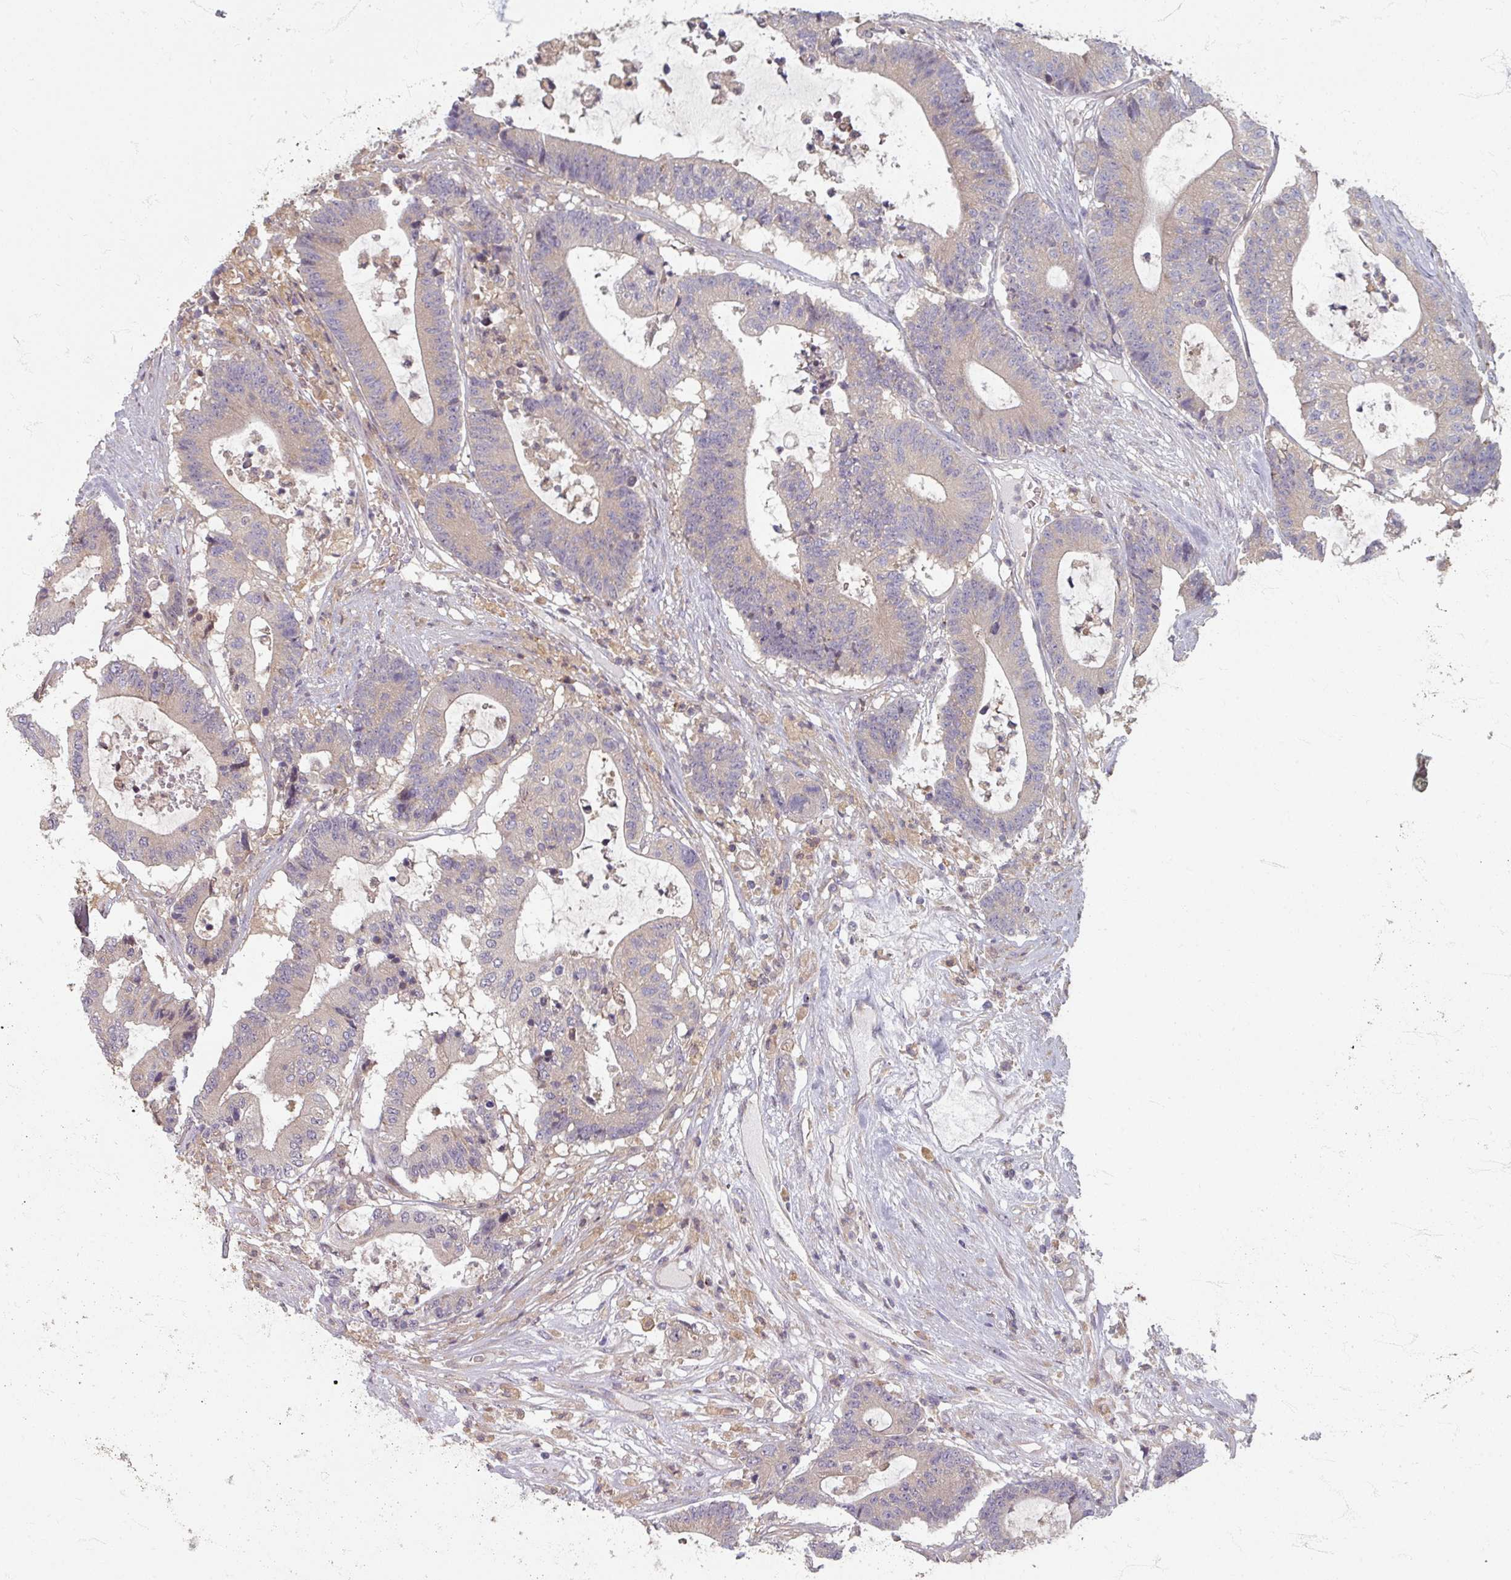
{"staining": {"intensity": "weak", "quantity": "<25%", "location": "cytoplasmic/membranous"}, "tissue": "colorectal cancer", "cell_type": "Tumor cells", "image_type": "cancer", "snomed": [{"axis": "morphology", "description": "Adenocarcinoma, NOS"}, {"axis": "topography", "description": "Colon"}], "caption": "Adenocarcinoma (colorectal) was stained to show a protein in brown. There is no significant positivity in tumor cells. (DAB immunohistochemistry with hematoxylin counter stain).", "gene": "STAM", "patient": {"sex": "female", "age": 84}}